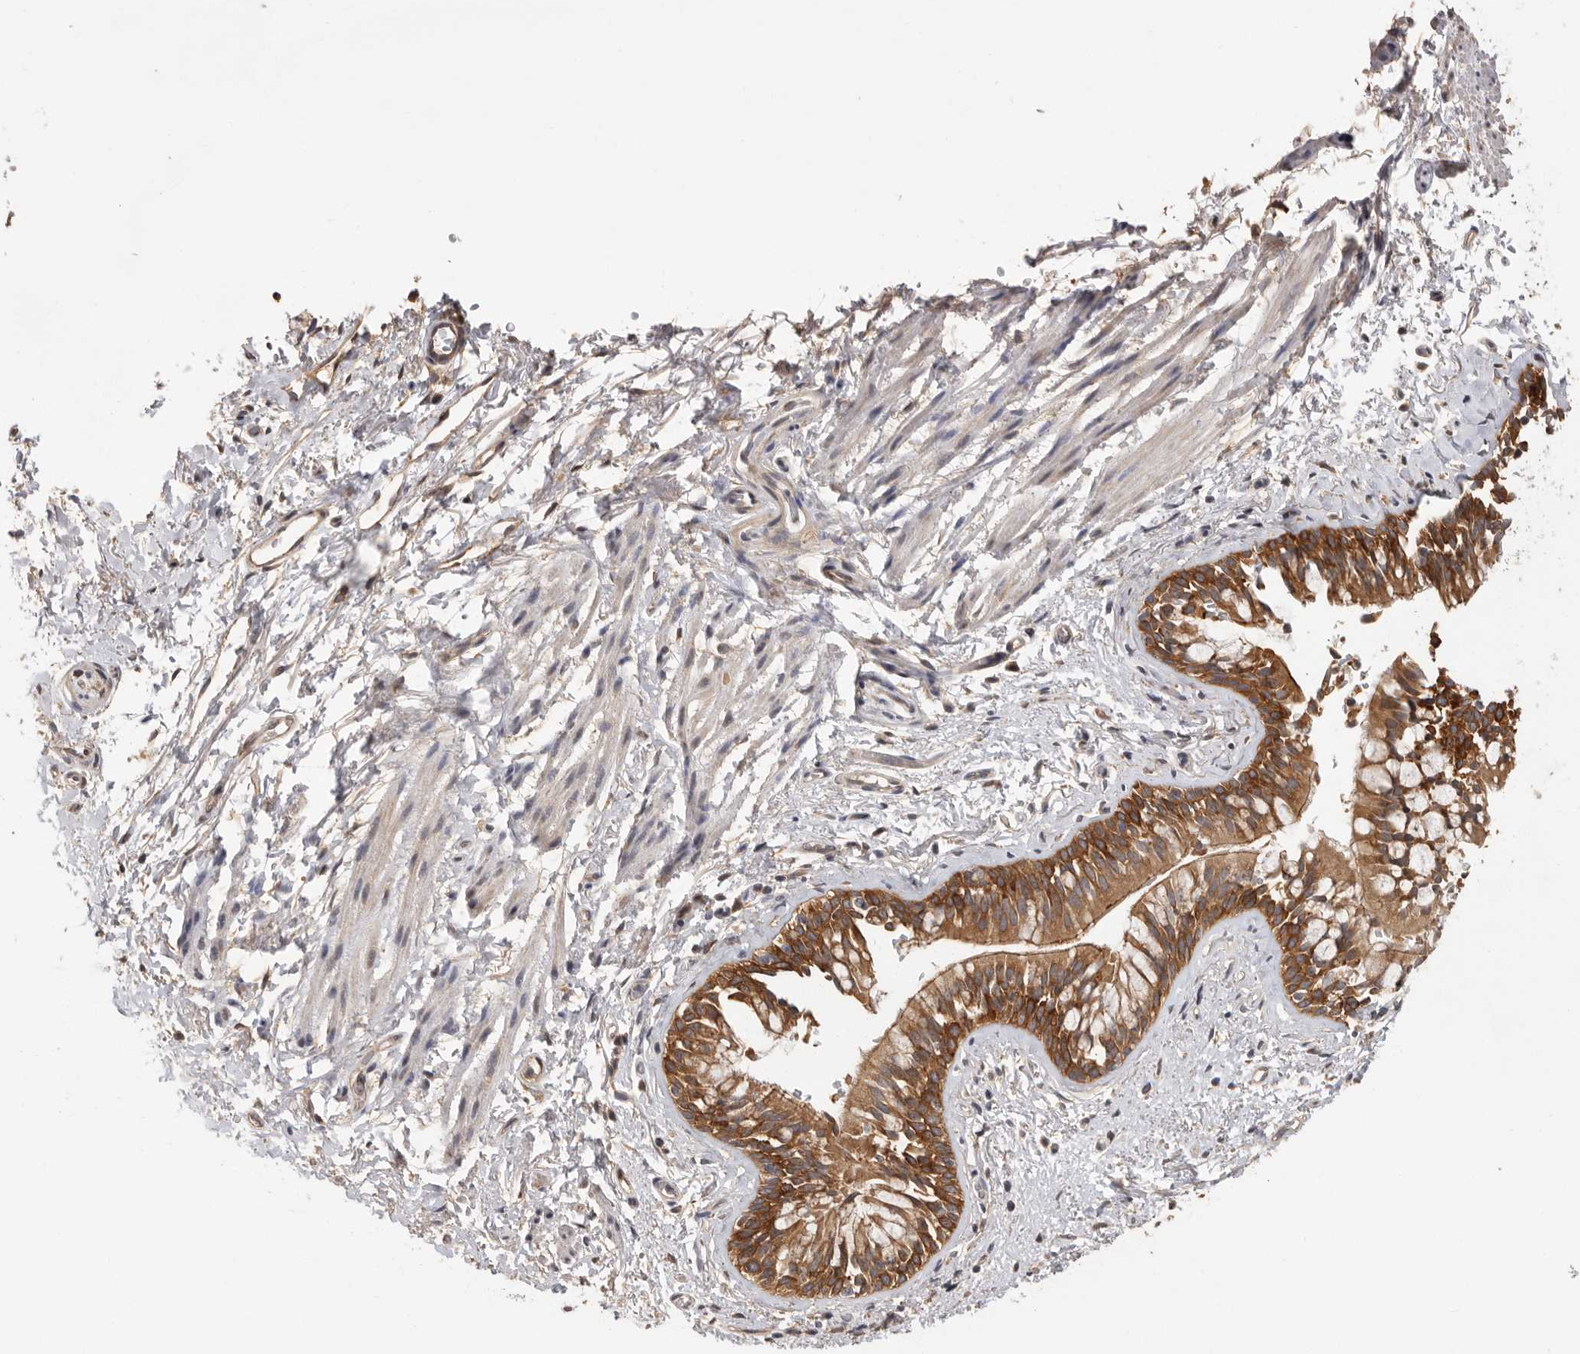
{"staining": {"intensity": "moderate", "quantity": ">75%", "location": "cytoplasmic/membranous"}, "tissue": "bronchus", "cell_type": "Respiratory epithelial cells", "image_type": "normal", "snomed": [{"axis": "morphology", "description": "Normal tissue, NOS"}, {"axis": "morphology", "description": "Inflammation, NOS"}, {"axis": "topography", "description": "Cartilage tissue"}, {"axis": "topography", "description": "Bronchus"}, {"axis": "topography", "description": "Lung"}], "caption": "Protein expression by immunohistochemistry (IHC) shows moderate cytoplasmic/membranous staining in approximately >75% of respiratory epithelial cells in normal bronchus. (DAB (3,3'-diaminobenzidine) = brown stain, brightfield microscopy at high magnification).", "gene": "BAIAP2", "patient": {"sex": "female", "age": 64}}